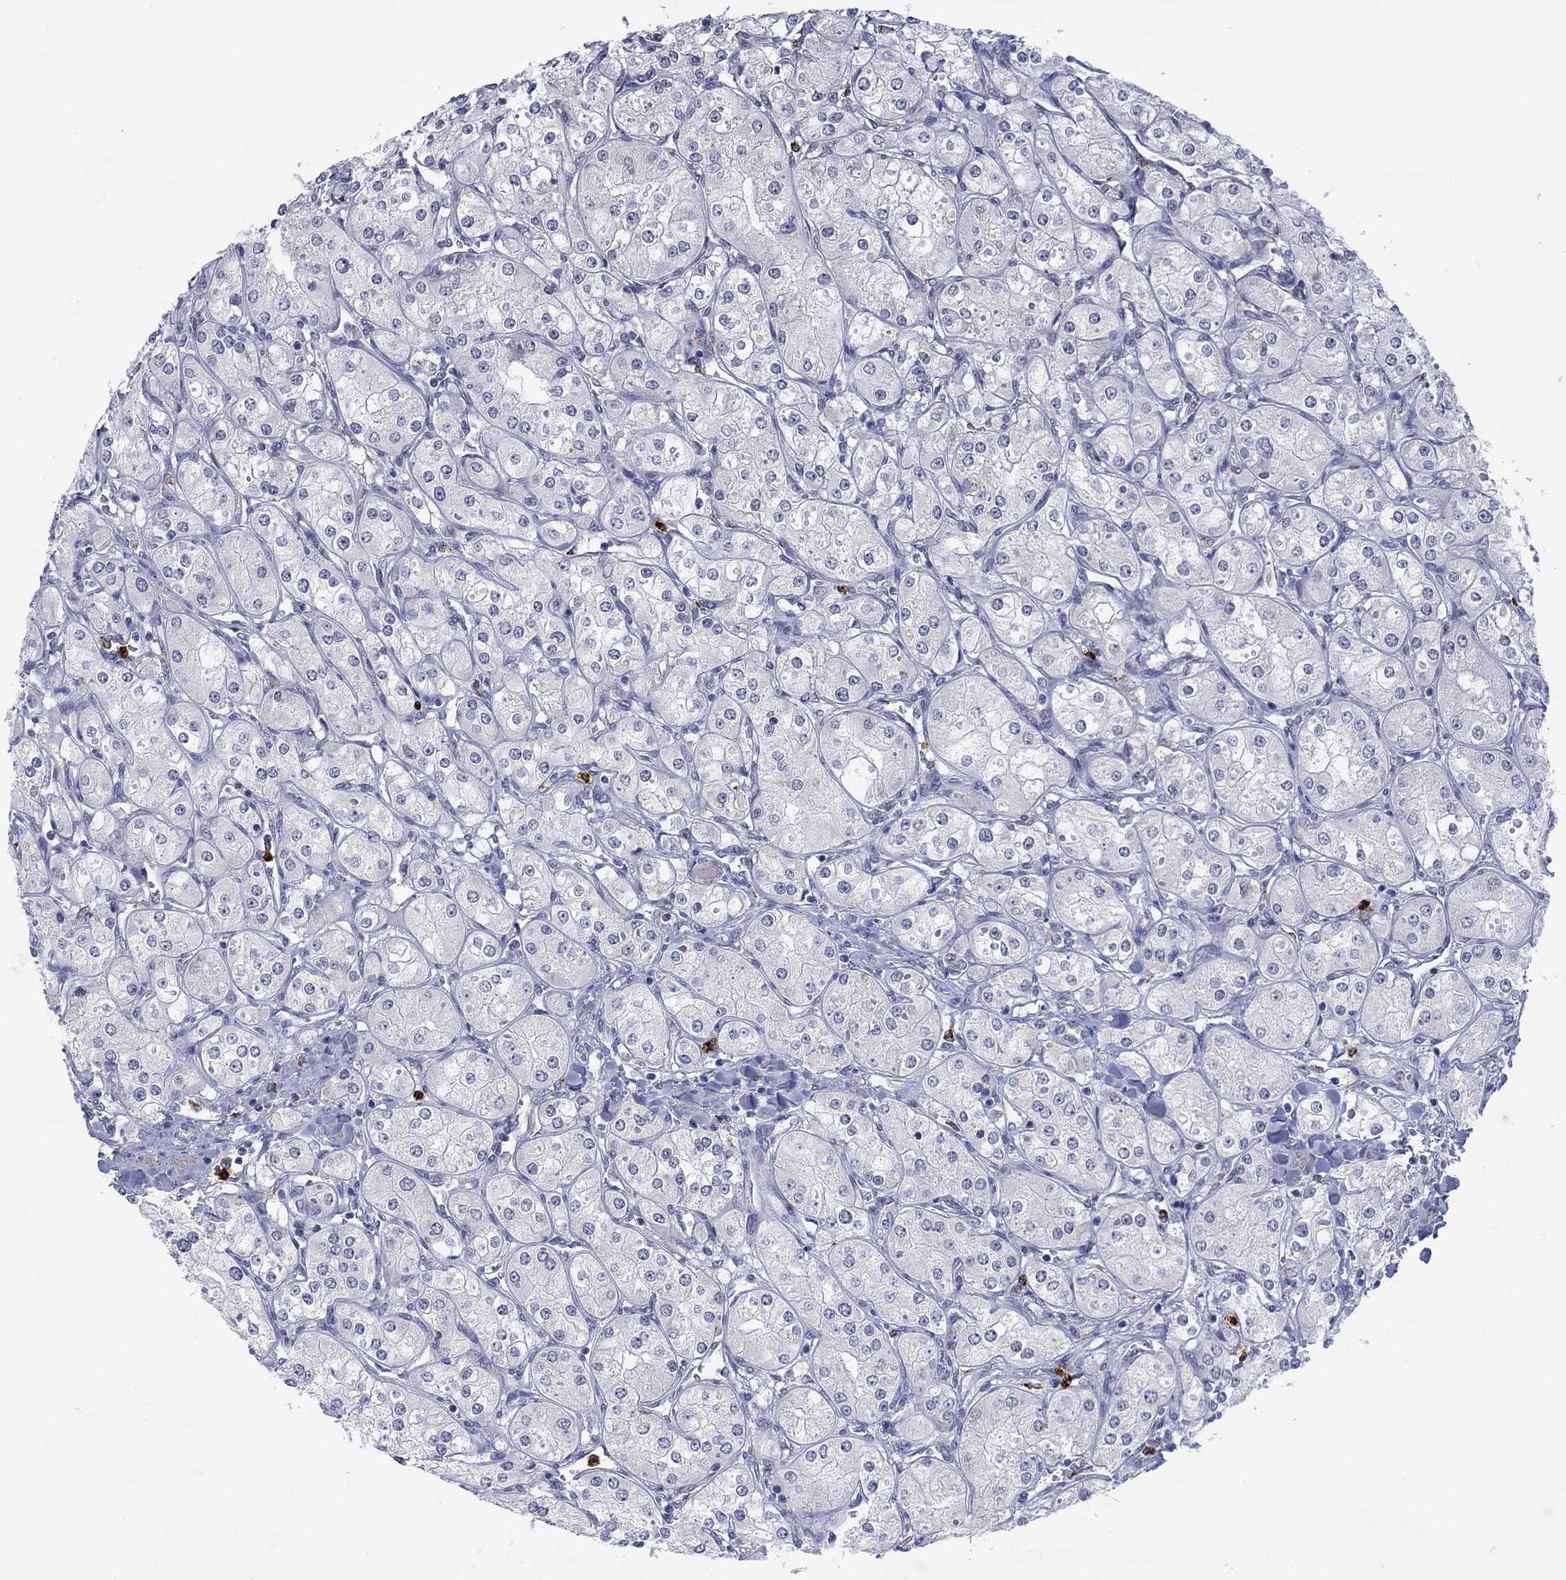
{"staining": {"intensity": "negative", "quantity": "none", "location": "none"}, "tissue": "renal cancer", "cell_type": "Tumor cells", "image_type": "cancer", "snomed": [{"axis": "morphology", "description": "Adenocarcinoma, NOS"}, {"axis": "topography", "description": "Kidney"}], "caption": "The micrograph exhibits no staining of tumor cells in renal cancer.", "gene": "MTRFR", "patient": {"sex": "male", "age": 77}}